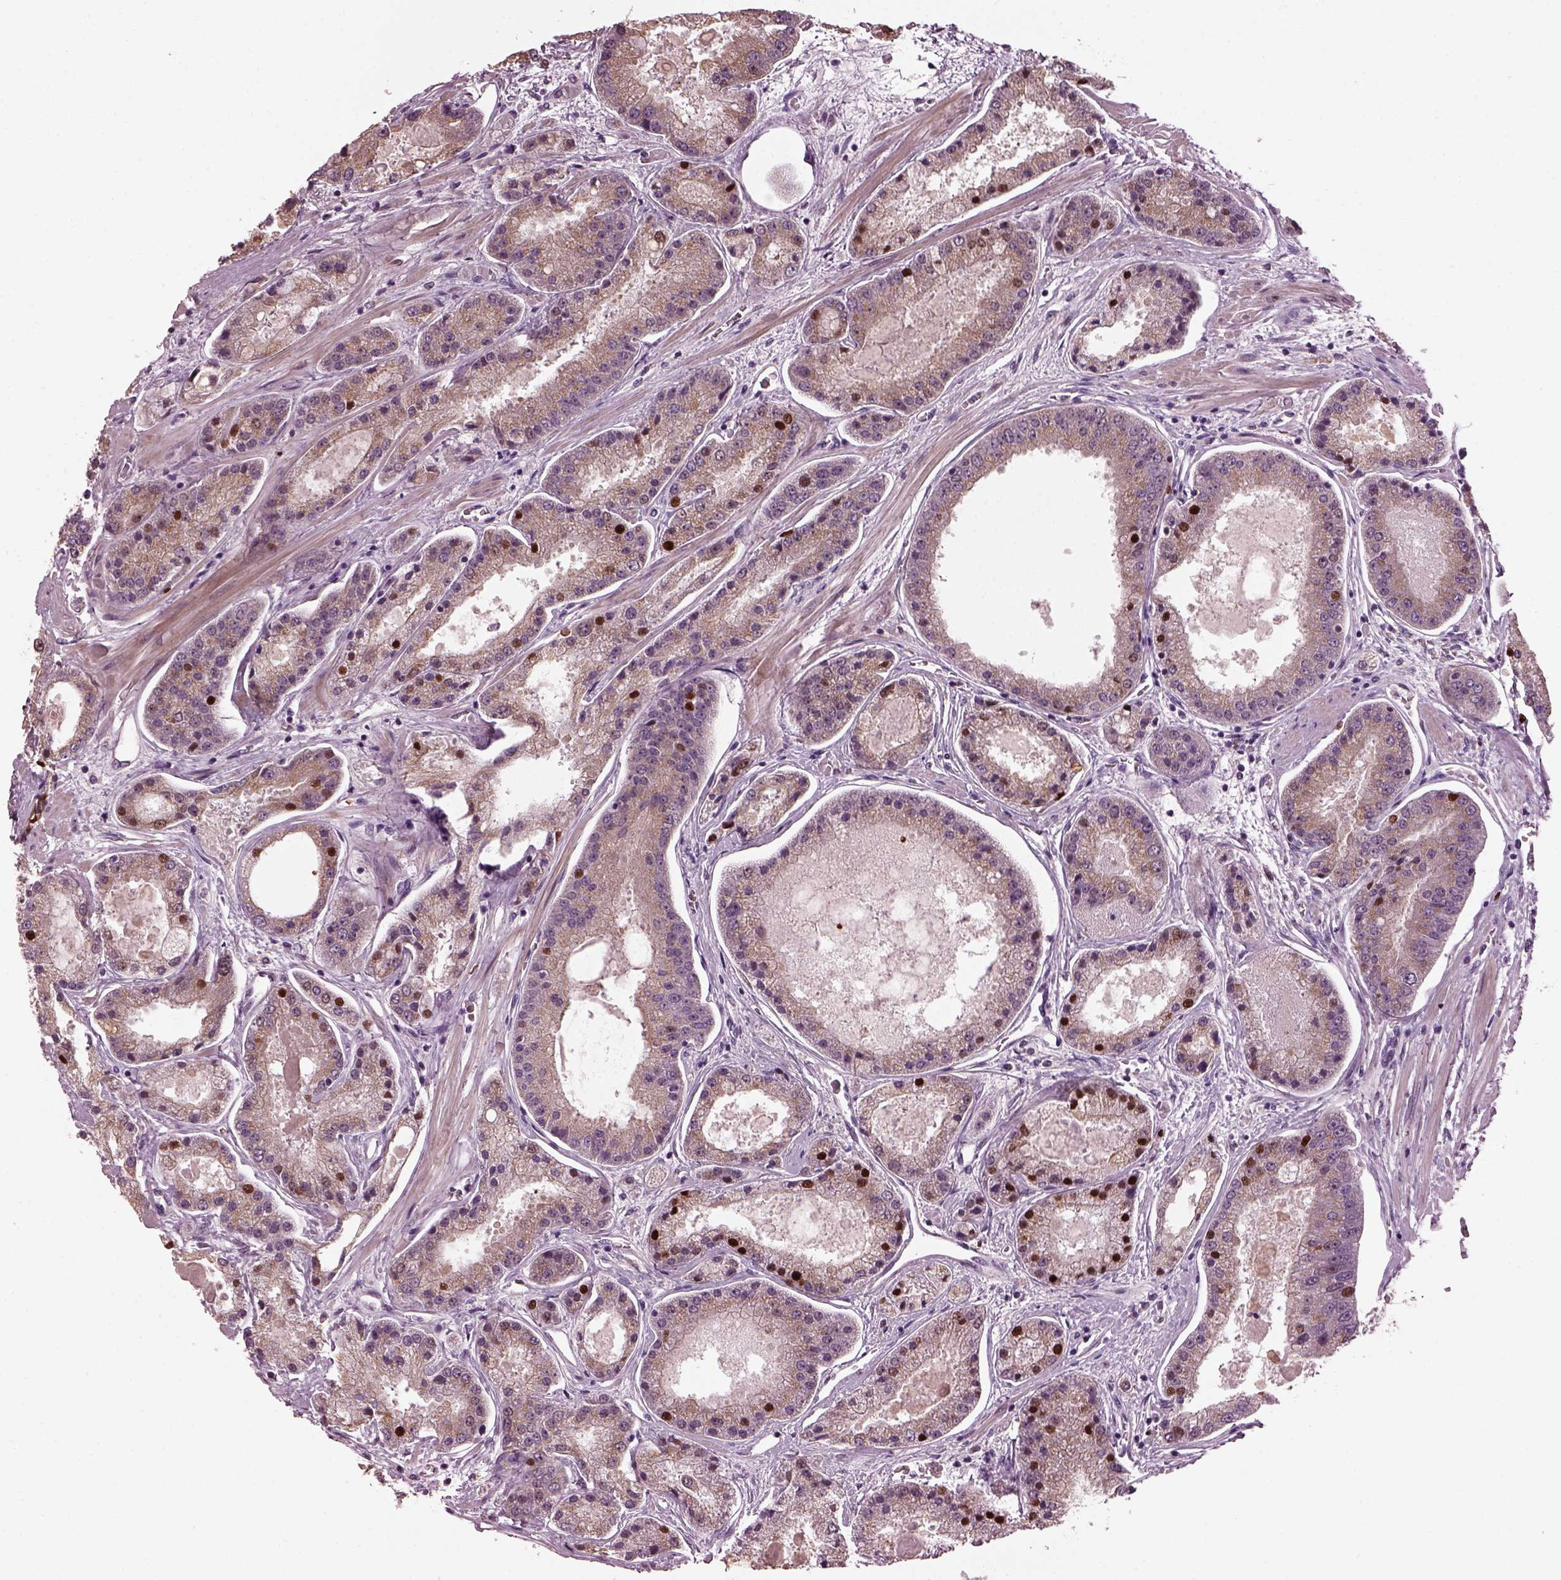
{"staining": {"intensity": "strong", "quantity": "<25%", "location": "nuclear"}, "tissue": "prostate cancer", "cell_type": "Tumor cells", "image_type": "cancer", "snomed": [{"axis": "morphology", "description": "Adenocarcinoma, High grade"}, {"axis": "topography", "description": "Prostate"}], "caption": "A high-resolution image shows immunohistochemistry (IHC) staining of adenocarcinoma (high-grade) (prostate), which exhibits strong nuclear staining in approximately <25% of tumor cells.", "gene": "RUFY3", "patient": {"sex": "male", "age": 67}}